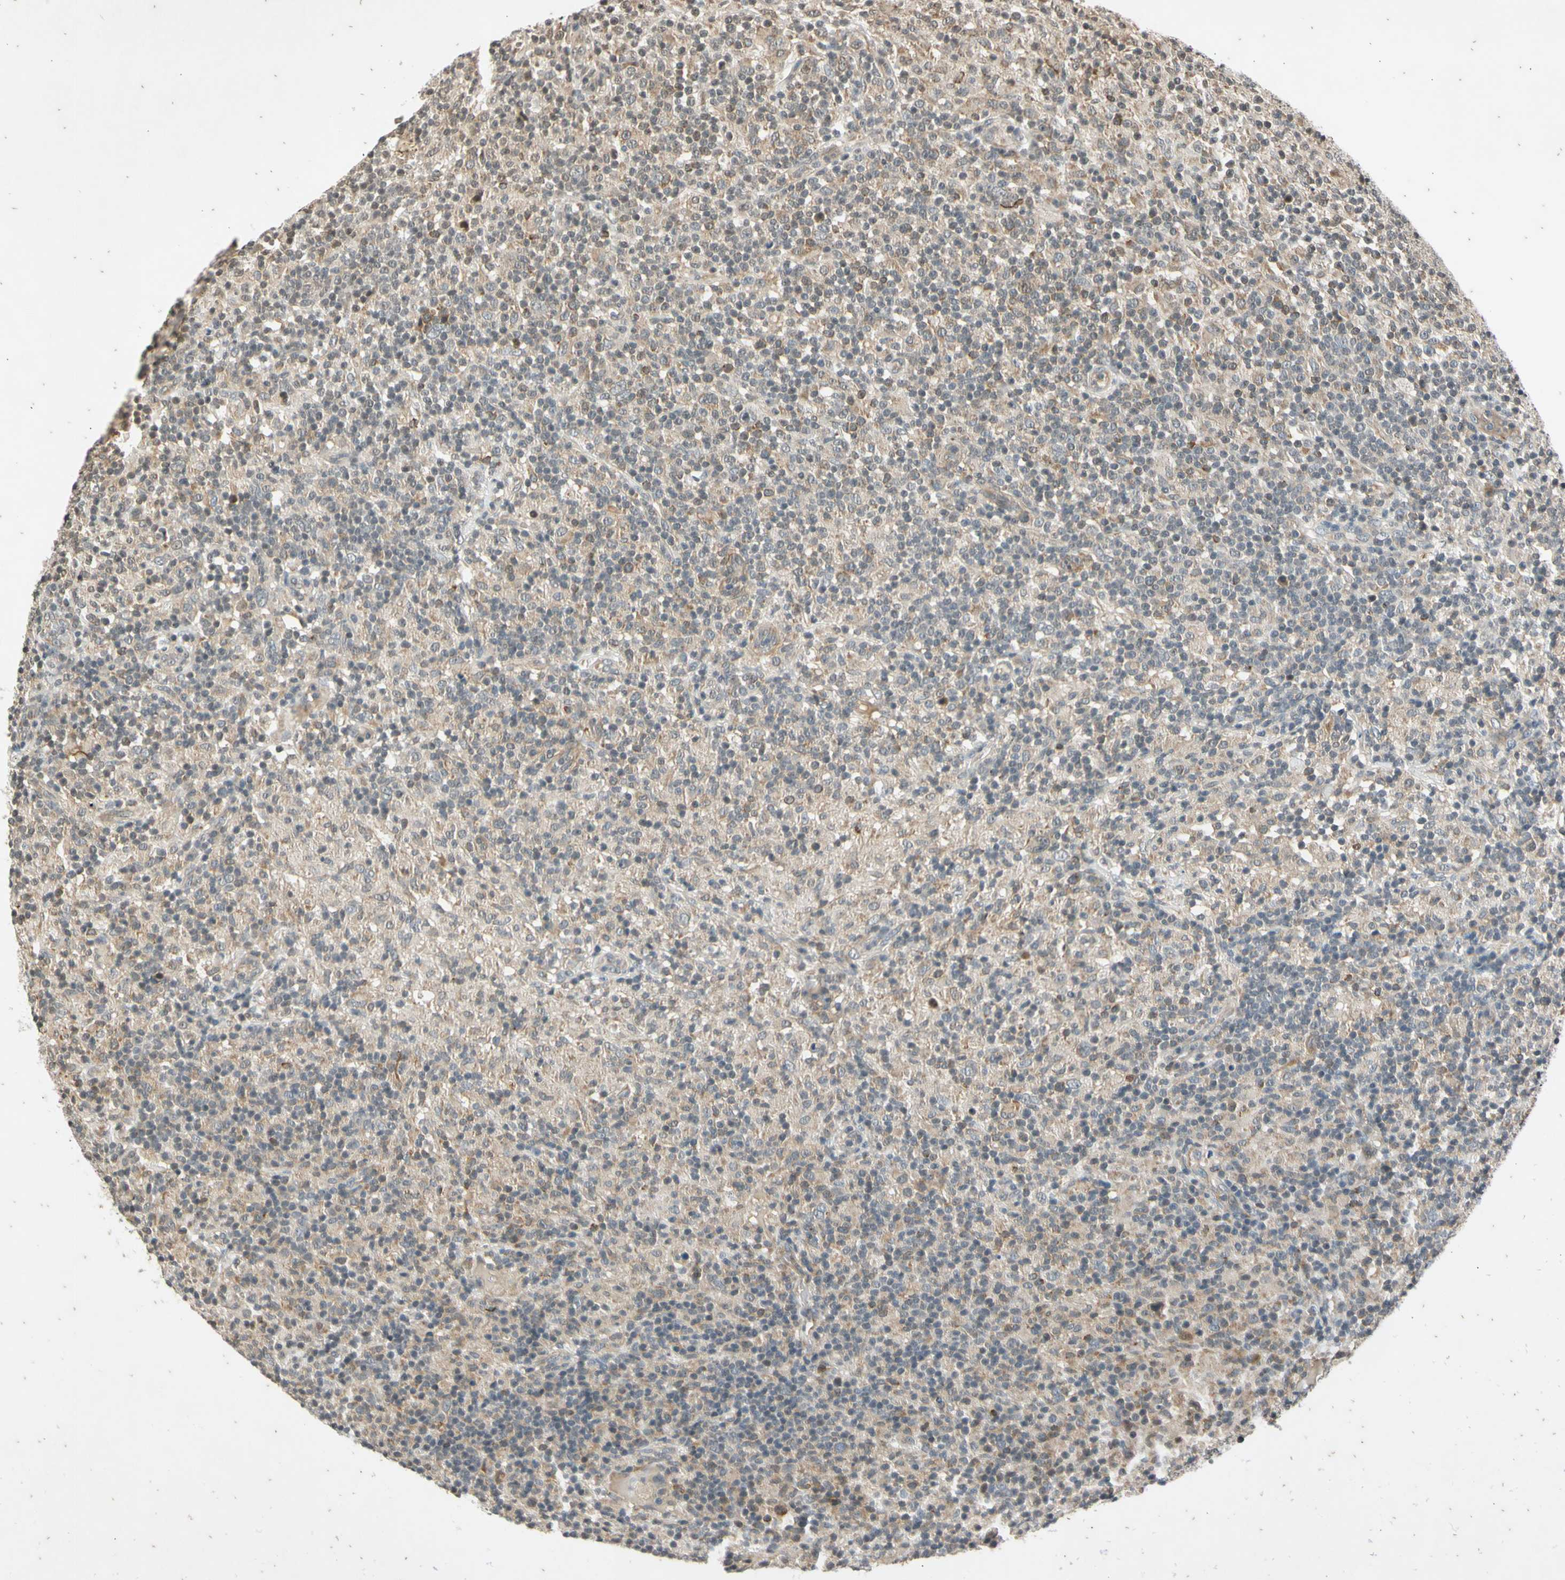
{"staining": {"intensity": "weak", "quantity": "25%-75%", "location": "cytoplasmic/membranous"}, "tissue": "lymphoma", "cell_type": "Tumor cells", "image_type": "cancer", "snomed": [{"axis": "morphology", "description": "Hodgkin's disease, NOS"}, {"axis": "topography", "description": "Lymph node"}], "caption": "Lymphoma tissue demonstrates weak cytoplasmic/membranous positivity in approximately 25%-75% of tumor cells", "gene": "EFNB2", "patient": {"sex": "male", "age": 70}}